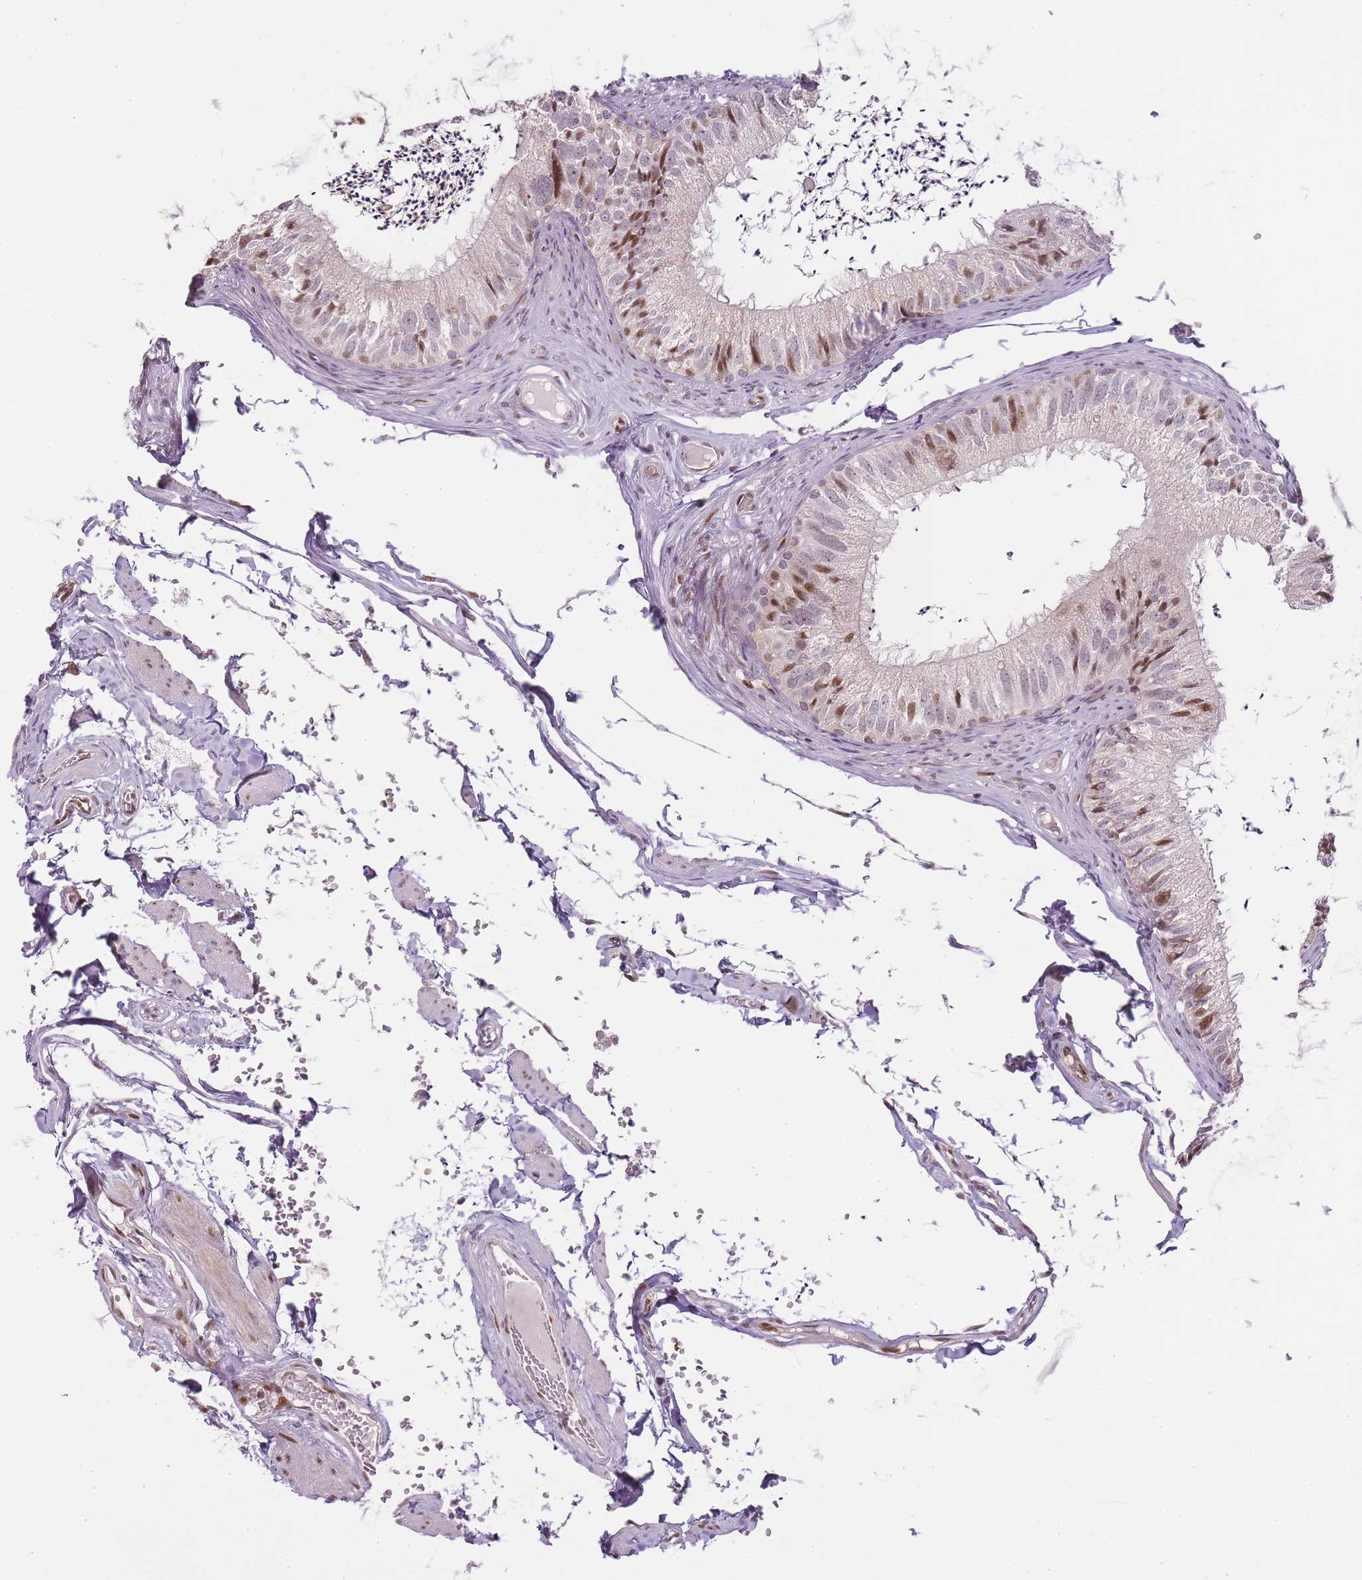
{"staining": {"intensity": "moderate", "quantity": "25%-75%", "location": "nuclear"}, "tissue": "epididymis", "cell_type": "Glandular cells", "image_type": "normal", "snomed": [{"axis": "morphology", "description": "Normal tissue, NOS"}, {"axis": "topography", "description": "Epididymis"}], "caption": "High-power microscopy captured an IHC micrograph of unremarkable epididymis, revealing moderate nuclear positivity in about 25%-75% of glandular cells.", "gene": "OGG1", "patient": {"sex": "male", "age": 79}}